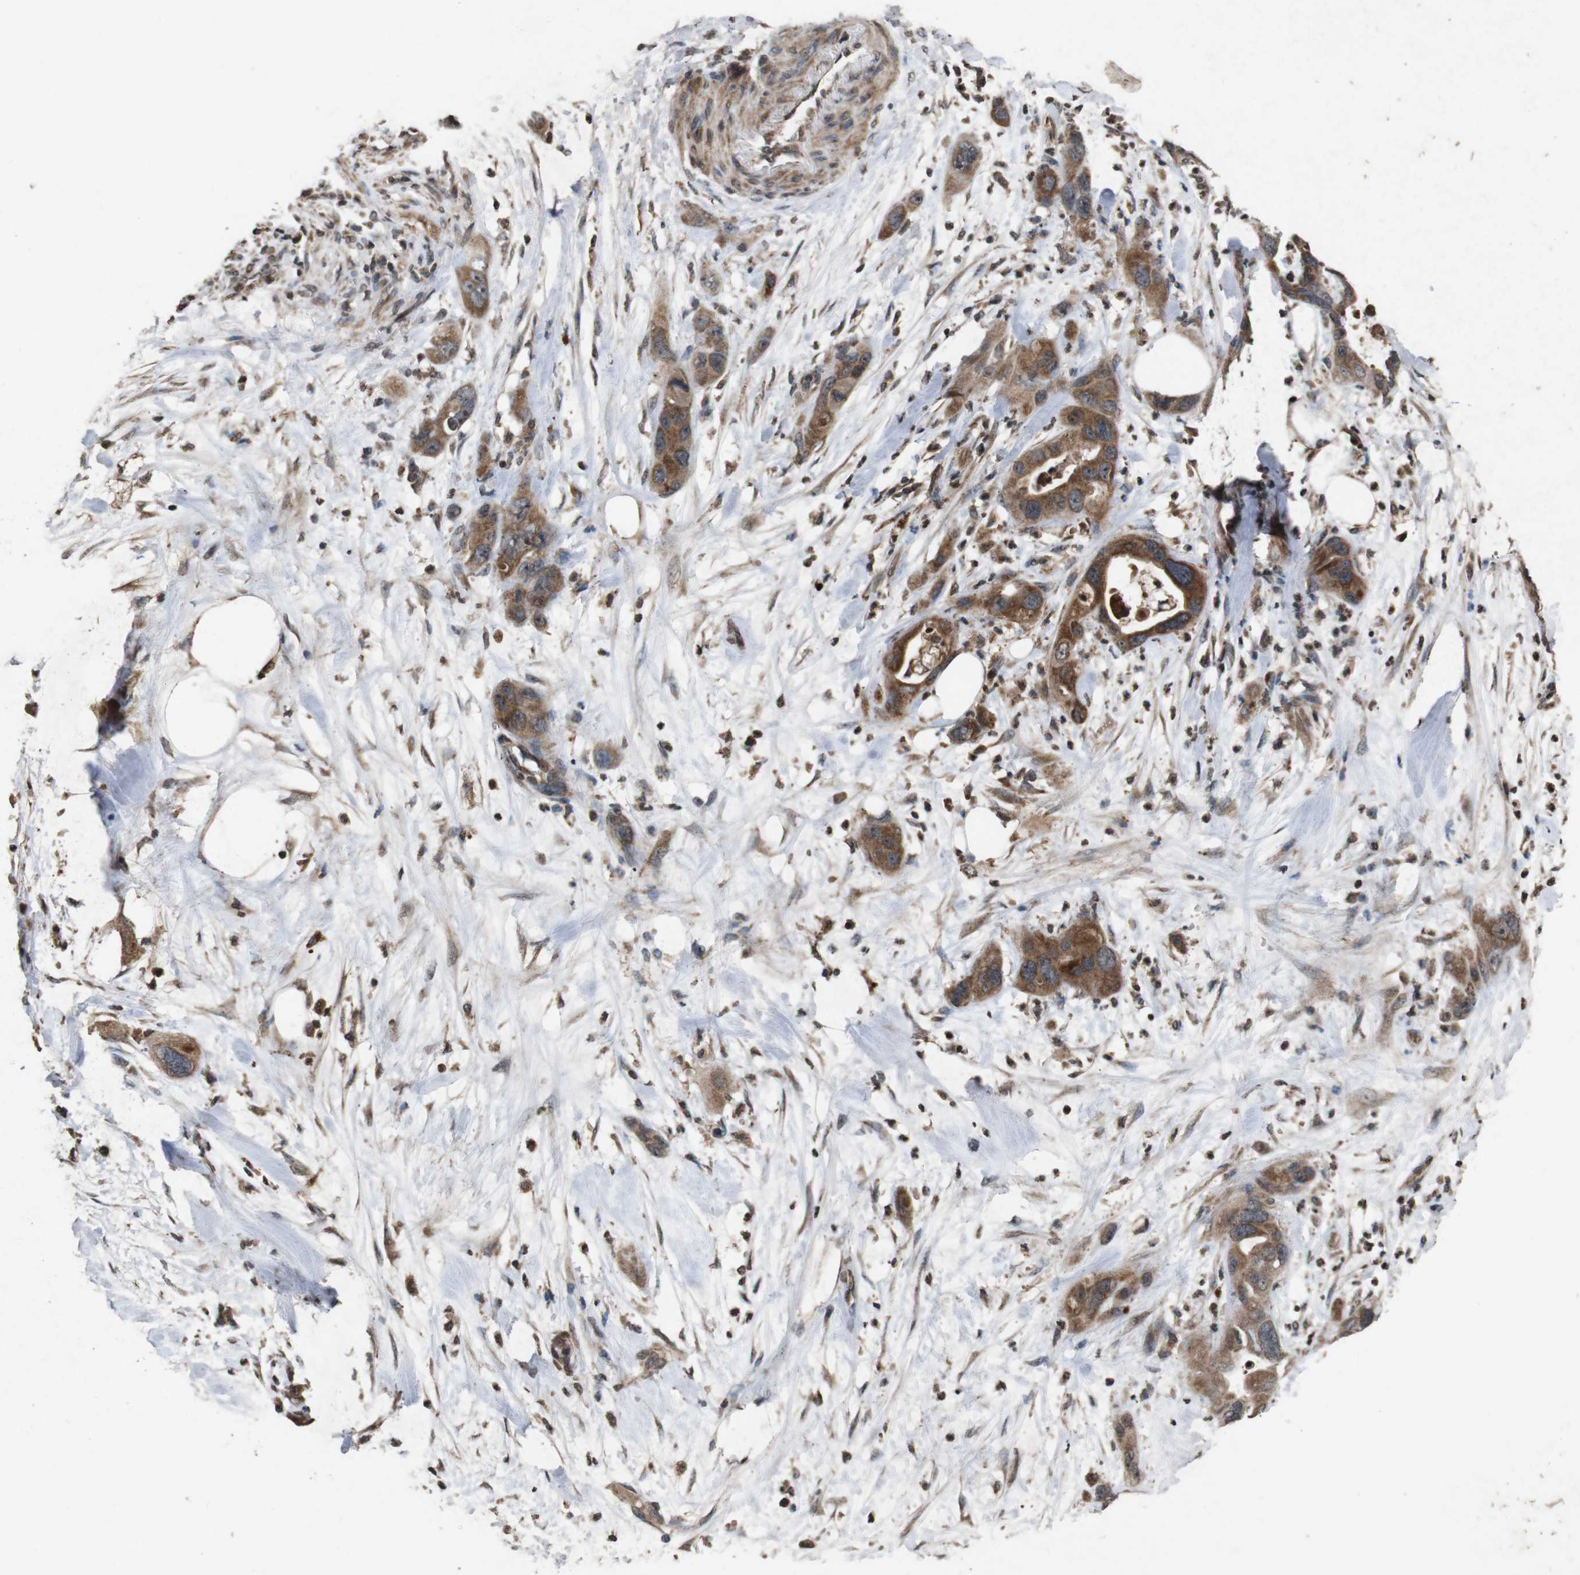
{"staining": {"intensity": "strong", "quantity": ">75%", "location": "cytoplasmic/membranous"}, "tissue": "pancreatic cancer", "cell_type": "Tumor cells", "image_type": "cancer", "snomed": [{"axis": "morphology", "description": "Adenocarcinoma, NOS"}, {"axis": "topography", "description": "Pancreas"}], "caption": "Pancreatic adenocarcinoma stained with IHC demonstrates strong cytoplasmic/membranous expression in about >75% of tumor cells.", "gene": "SORL1", "patient": {"sex": "female", "age": 71}}